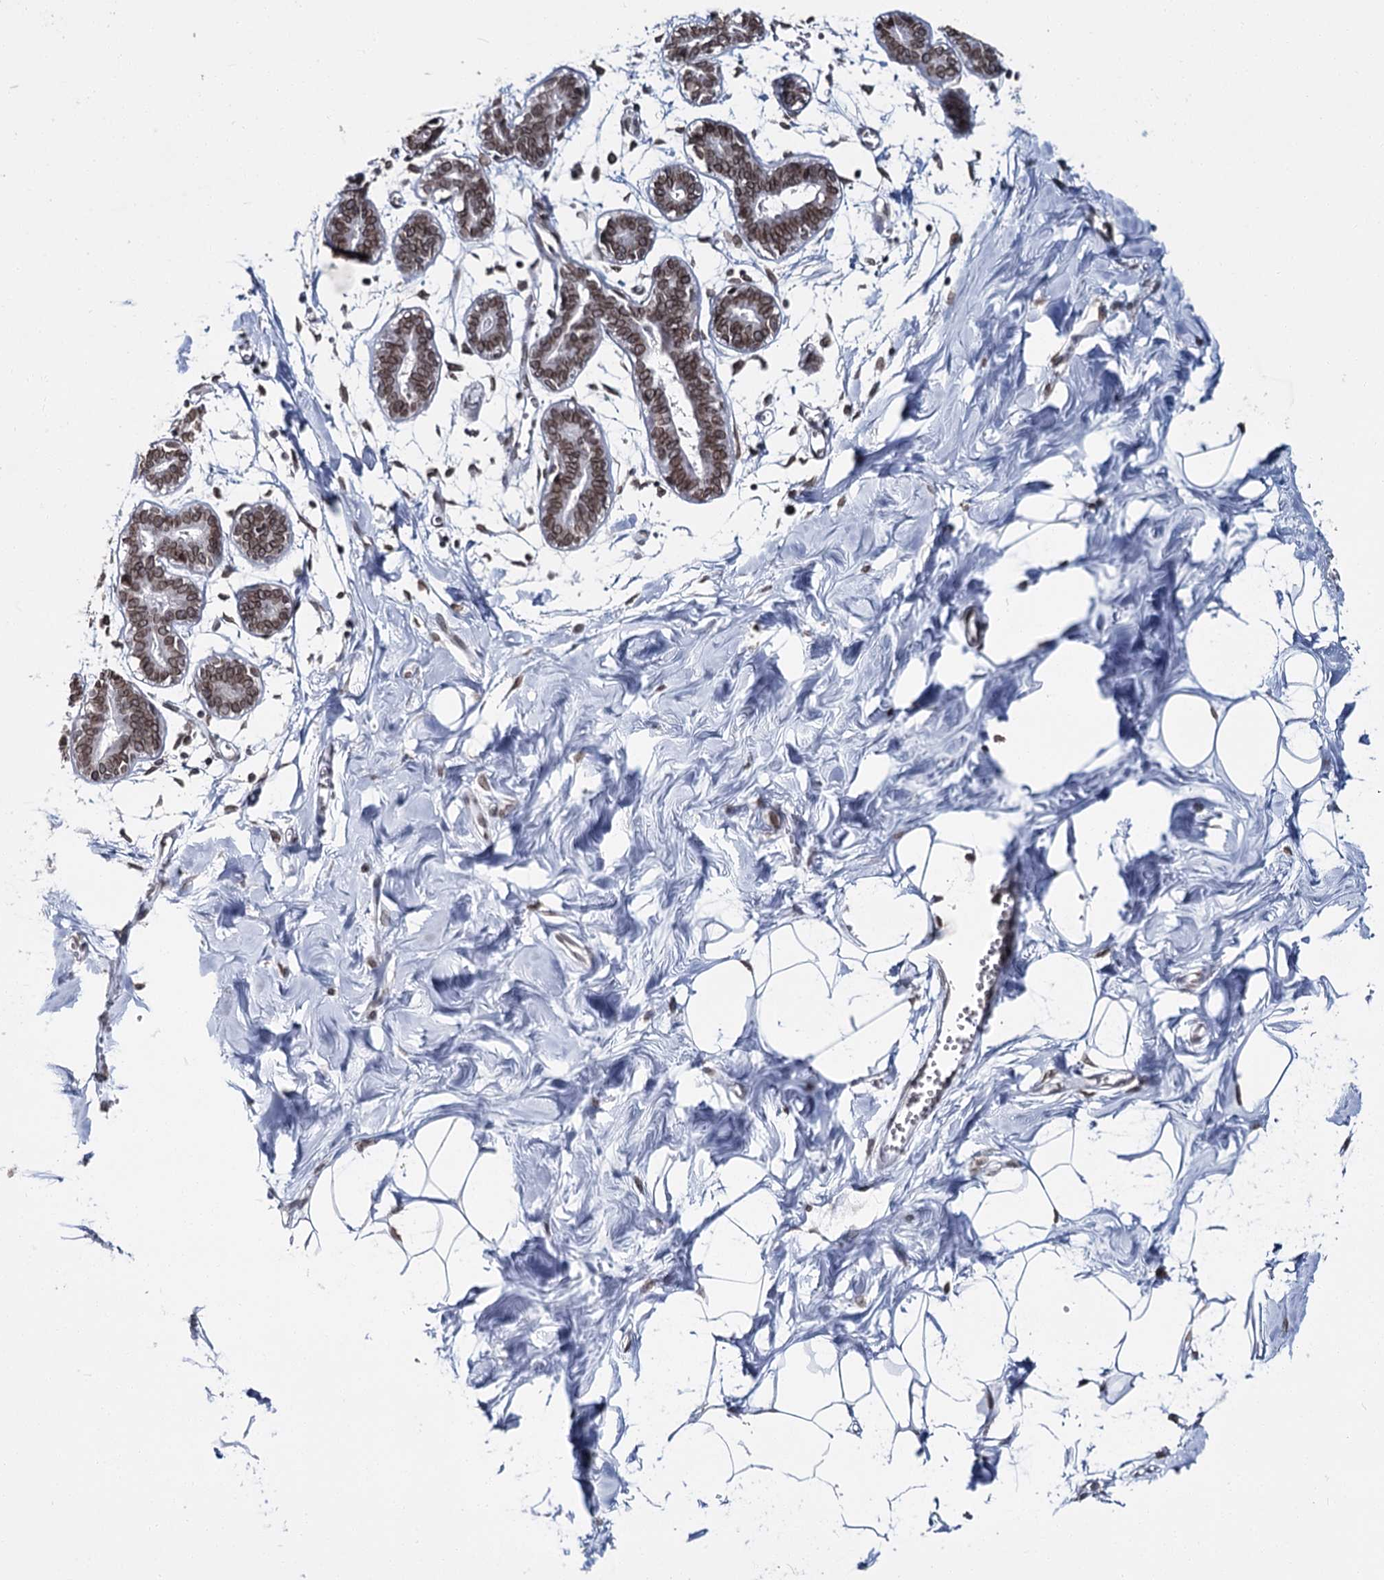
{"staining": {"intensity": "moderate", "quantity": ">75%", "location": "cytoplasmic/membranous,nuclear"}, "tissue": "breast", "cell_type": "Adipocytes", "image_type": "normal", "snomed": [{"axis": "morphology", "description": "Normal tissue, NOS"}, {"axis": "topography", "description": "Breast"}], "caption": "An image of human breast stained for a protein demonstrates moderate cytoplasmic/membranous,nuclear brown staining in adipocytes.", "gene": "KIAA0930", "patient": {"sex": "female", "age": 27}}